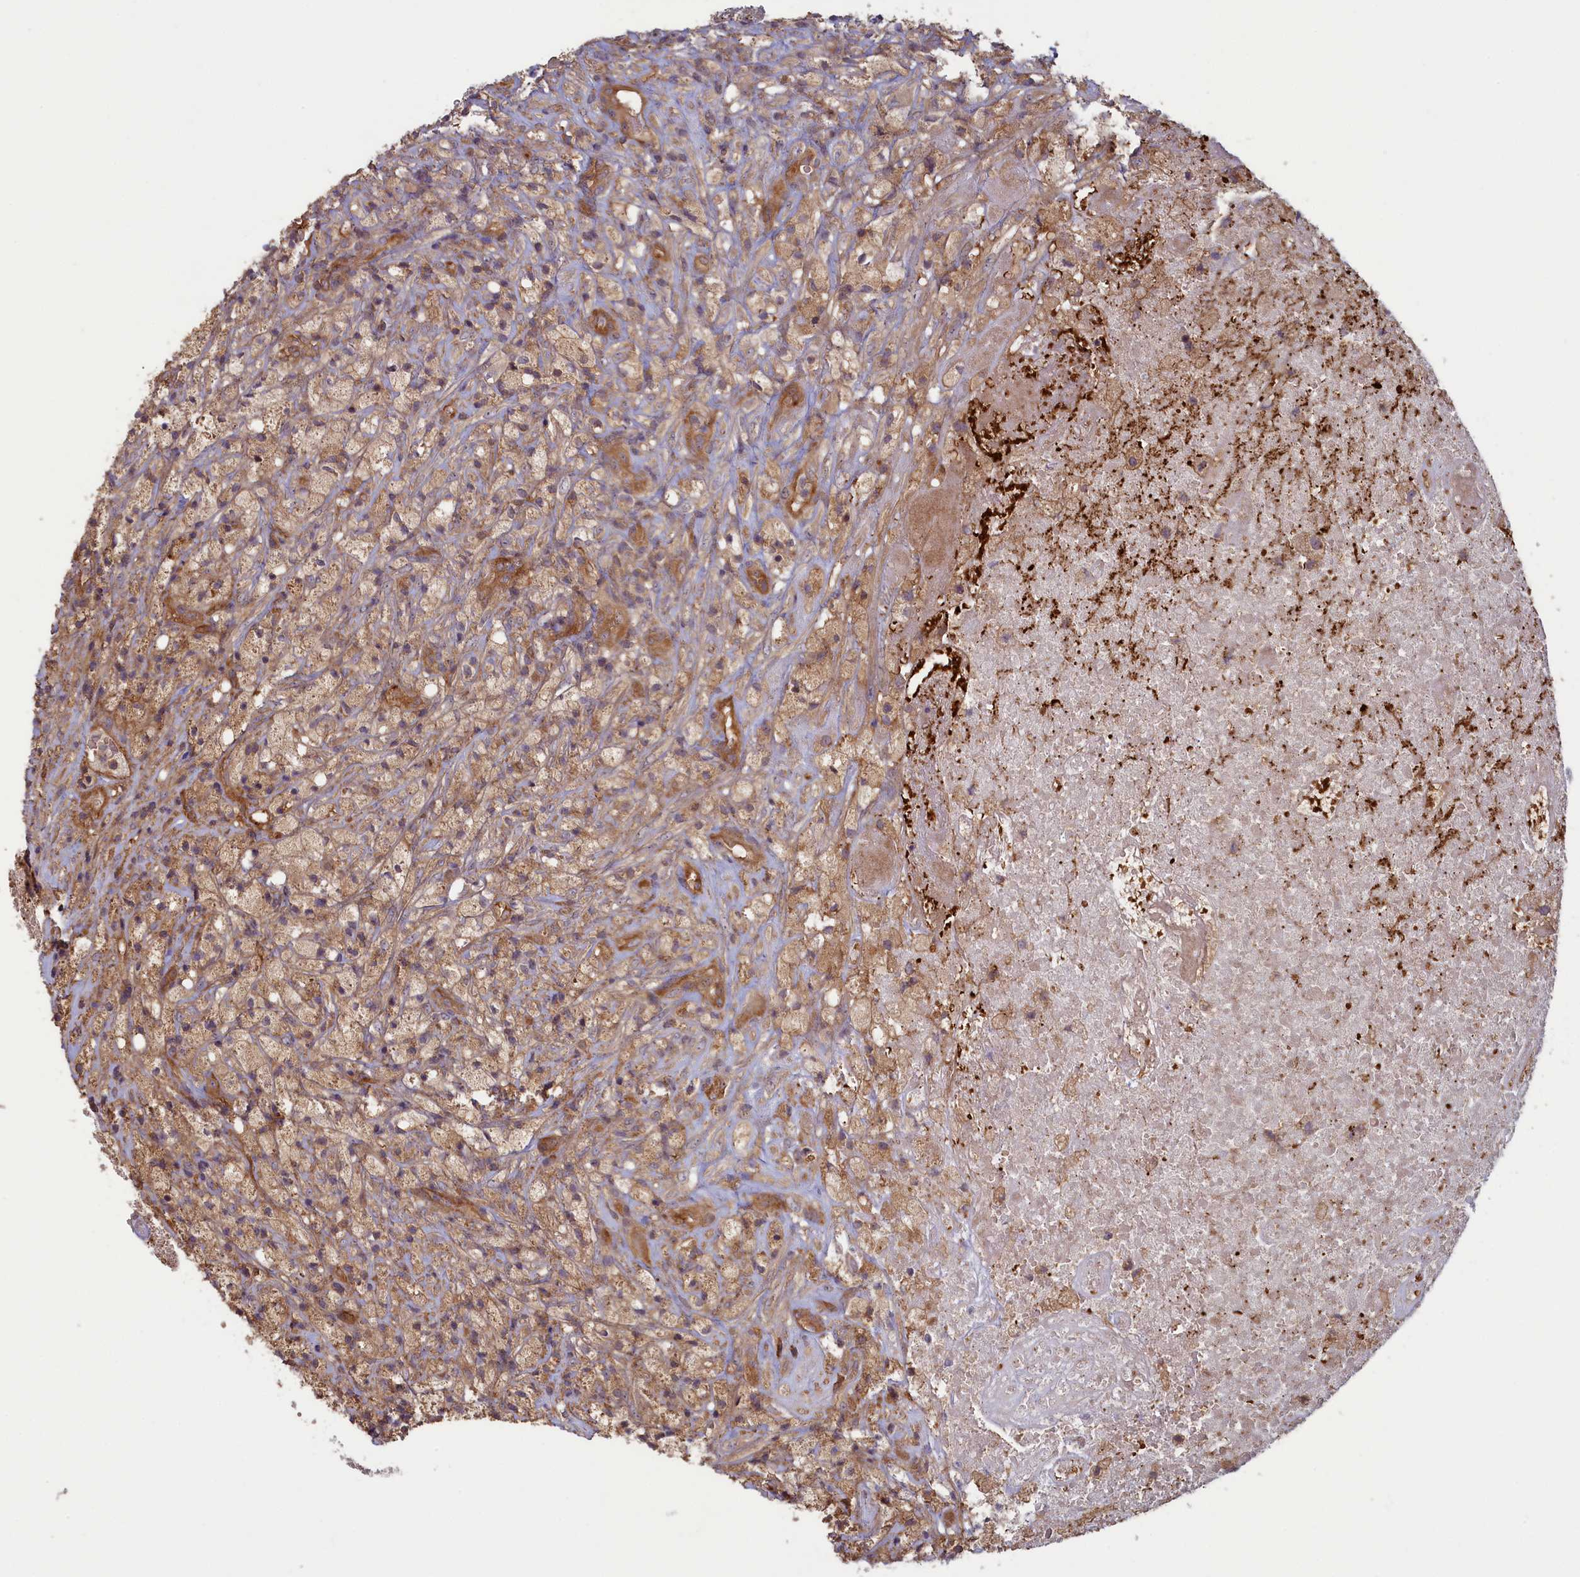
{"staining": {"intensity": "weak", "quantity": "25%-75%", "location": "cytoplasmic/membranous"}, "tissue": "glioma", "cell_type": "Tumor cells", "image_type": "cancer", "snomed": [{"axis": "morphology", "description": "Glioma, malignant, High grade"}, {"axis": "topography", "description": "Brain"}], "caption": "This histopathology image shows immunohistochemistry staining of malignant high-grade glioma, with low weak cytoplasmic/membranous expression in approximately 25%-75% of tumor cells.", "gene": "CIAO2B", "patient": {"sex": "male", "age": 69}}